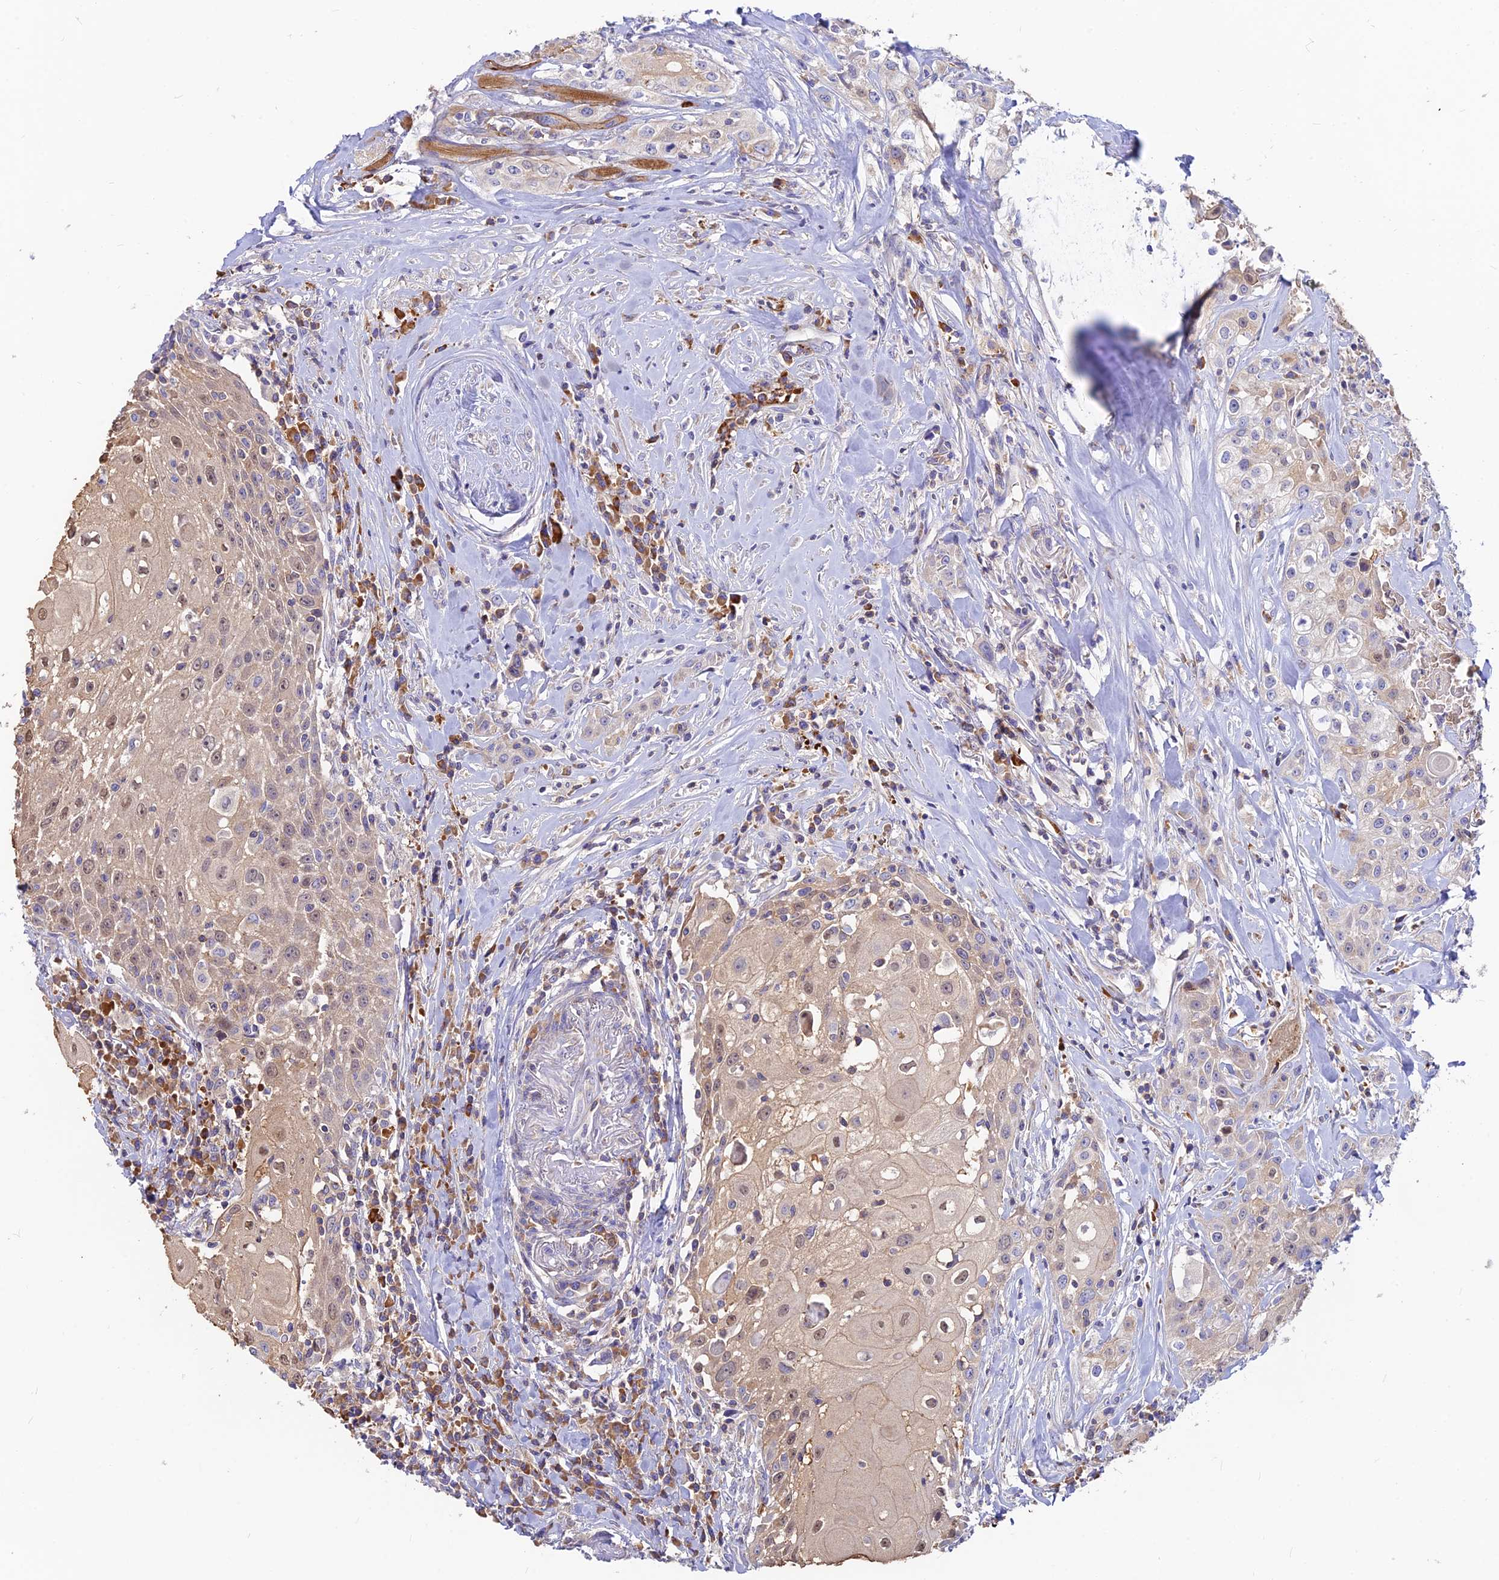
{"staining": {"intensity": "weak", "quantity": "<25%", "location": "nuclear"}, "tissue": "head and neck cancer", "cell_type": "Tumor cells", "image_type": "cancer", "snomed": [{"axis": "morphology", "description": "Squamous cell carcinoma, NOS"}, {"axis": "topography", "description": "Oral tissue"}, {"axis": "topography", "description": "Head-Neck"}], "caption": "IHC of head and neck cancer (squamous cell carcinoma) reveals no staining in tumor cells. Nuclei are stained in blue.", "gene": "DENND2D", "patient": {"sex": "female", "age": 82}}